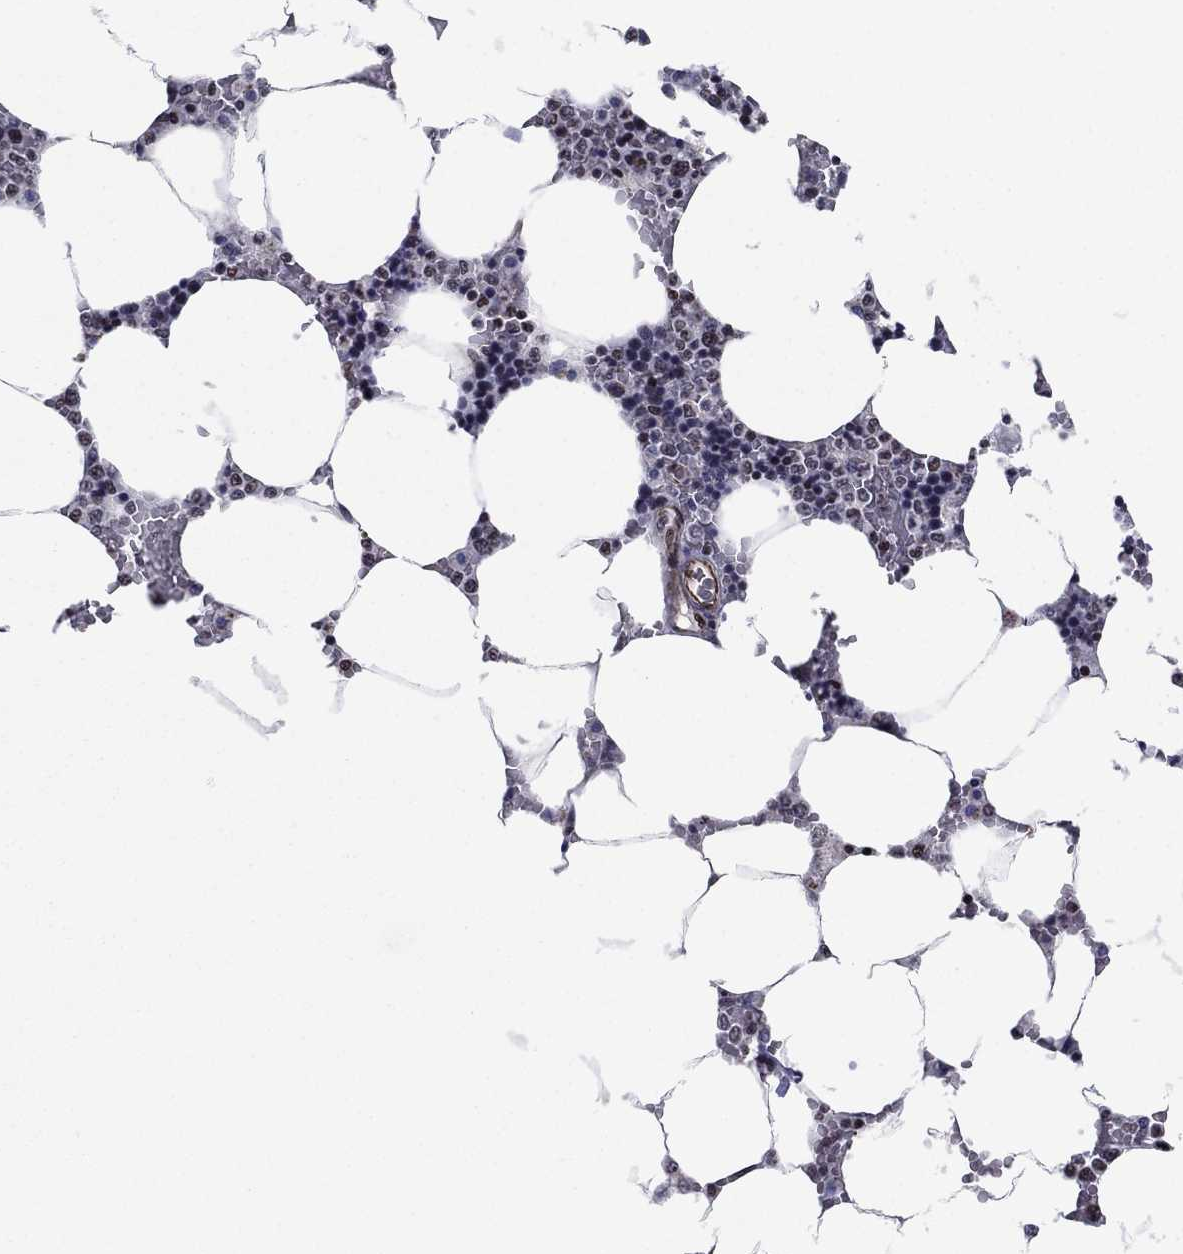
{"staining": {"intensity": "moderate", "quantity": "<25%", "location": "nuclear"}, "tissue": "bone marrow", "cell_type": "Hematopoietic cells", "image_type": "normal", "snomed": [{"axis": "morphology", "description": "Normal tissue, NOS"}, {"axis": "topography", "description": "Bone marrow"}], "caption": "IHC (DAB (3,3'-diaminobenzidine)) staining of benign bone marrow demonstrates moderate nuclear protein positivity in about <25% of hematopoietic cells.", "gene": "N4BP2", "patient": {"sex": "male", "age": 63}}